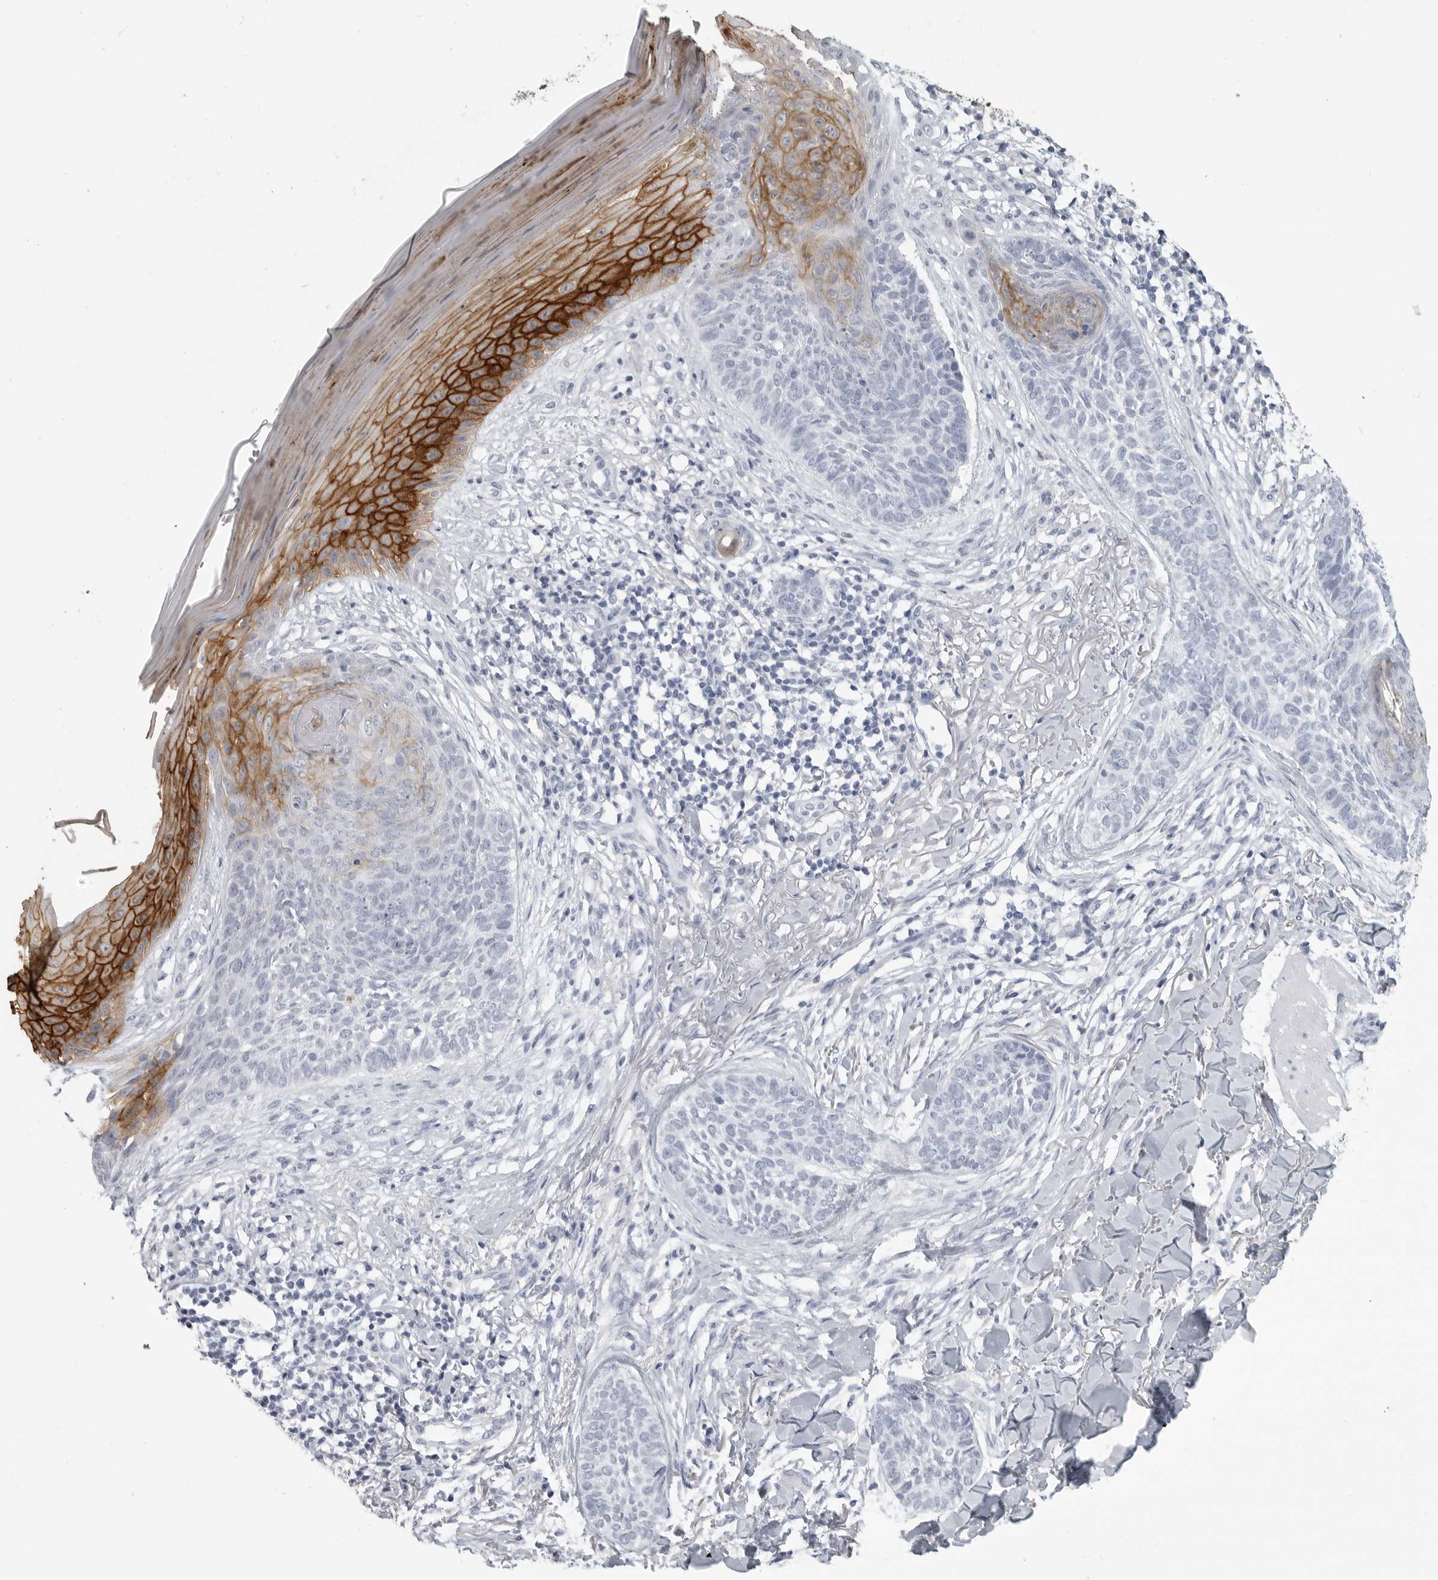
{"staining": {"intensity": "negative", "quantity": "none", "location": "none"}, "tissue": "skin cancer", "cell_type": "Tumor cells", "image_type": "cancer", "snomed": [{"axis": "morphology", "description": "Normal tissue, NOS"}, {"axis": "morphology", "description": "Basal cell carcinoma"}, {"axis": "topography", "description": "Skin"}], "caption": "A micrograph of skin basal cell carcinoma stained for a protein shows no brown staining in tumor cells.", "gene": "LY6D", "patient": {"sex": "male", "age": 67}}